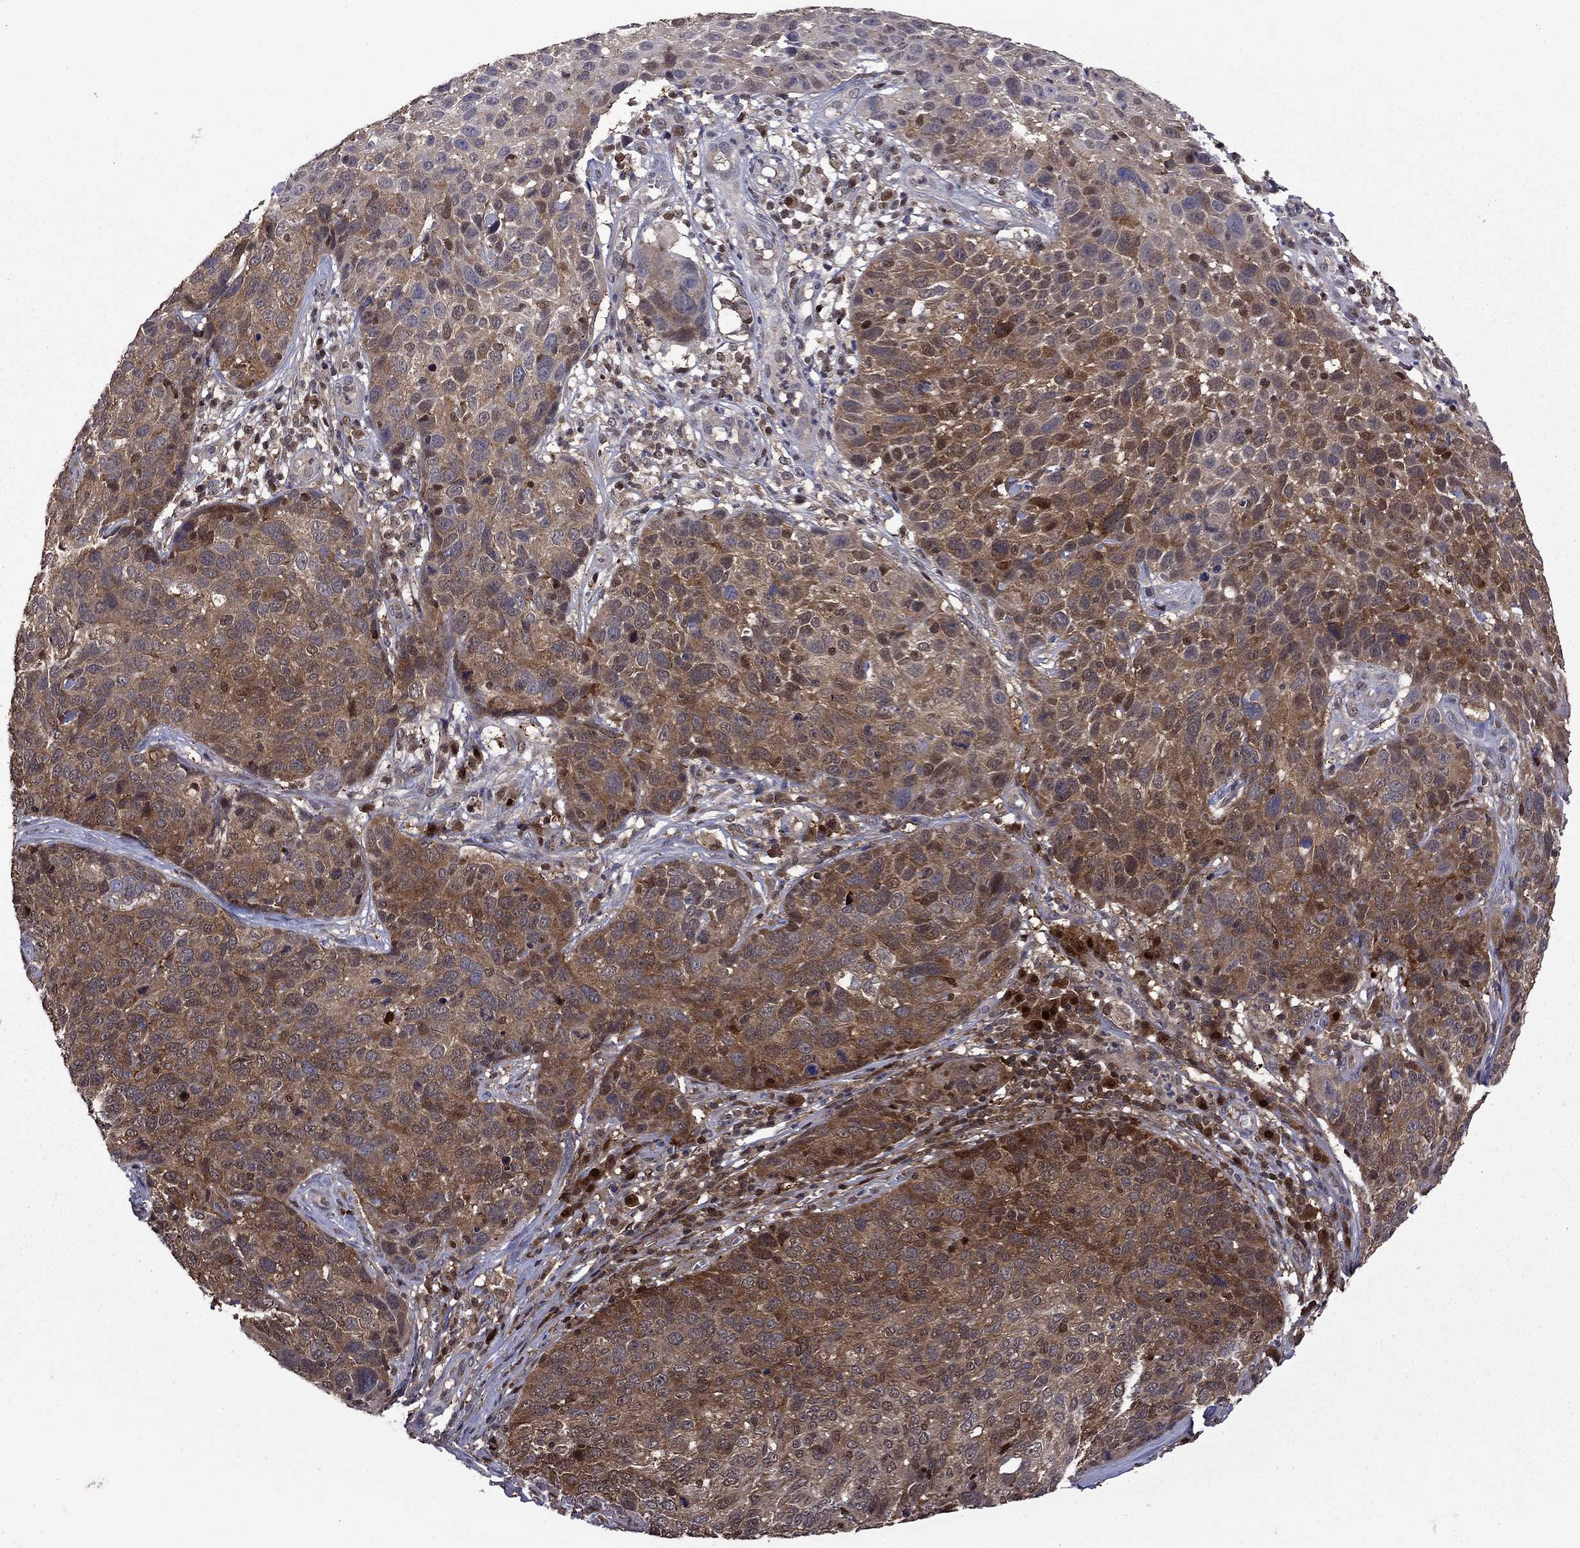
{"staining": {"intensity": "moderate", "quantity": "25%-75%", "location": "cytoplasmic/membranous"}, "tissue": "skin cancer", "cell_type": "Tumor cells", "image_type": "cancer", "snomed": [{"axis": "morphology", "description": "Squamous cell carcinoma, NOS"}, {"axis": "topography", "description": "Skin"}], "caption": "Skin squamous cell carcinoma was stained to show a protein in brown. There is medium levels of moderate cytoplasmic/membranous positivity in about 25%-75% of tumor cells.", "gene": "APPBP2", "patient": {"sex": "male", "age": 92}}